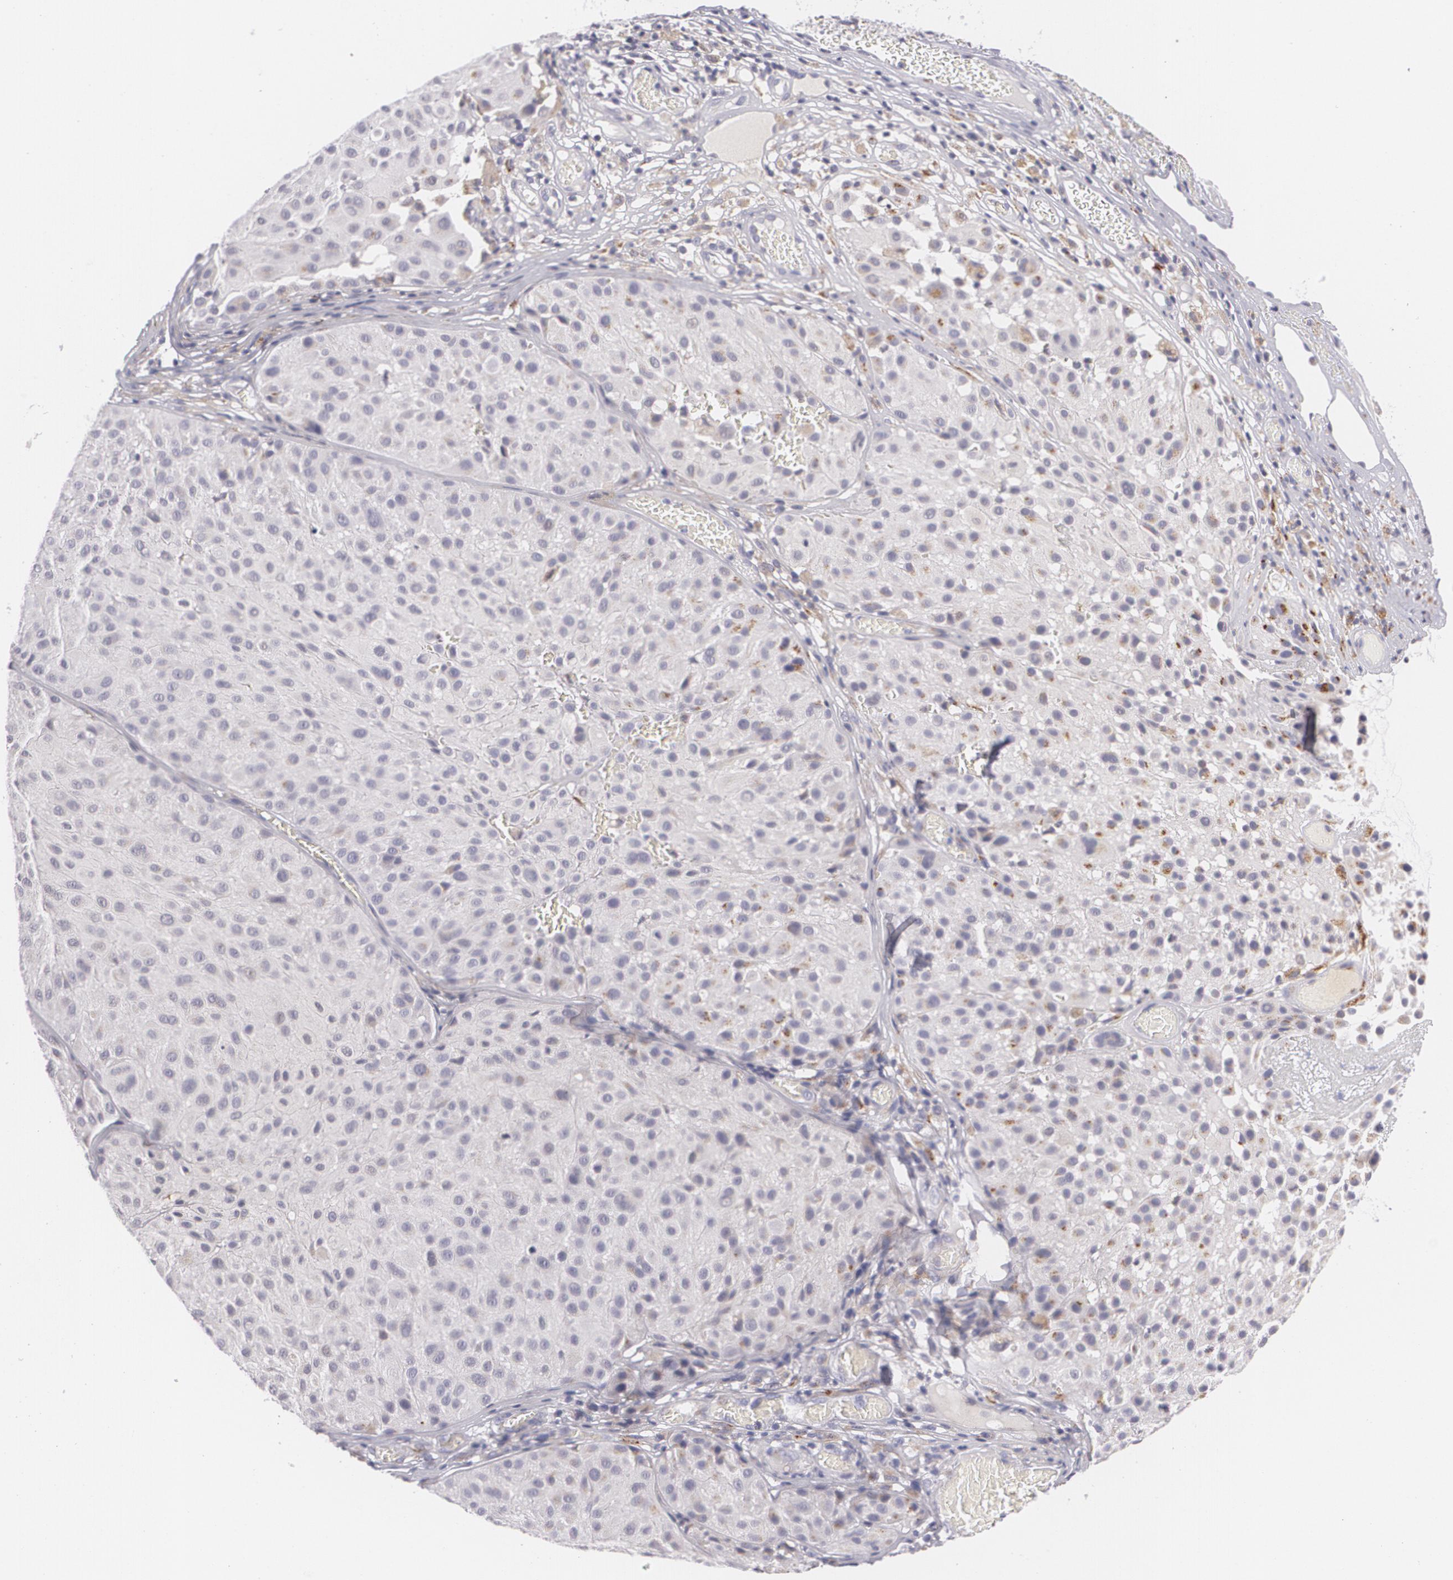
{"staining": {"intensity": "negative", "quantity": "none", "location": "none"}, "tissue": "melanoma", "cell_type": "Tumor cells", "image_type": "cancer", "snomed": [{"axis": "morphology", "description": "Malignant melanoma, NOS"}, {"axis": "topography", "description": "Skin"}], "caption": "A high-resolution micrograph shows immunohistochemistry staining of malignant melanoma, which demonstrates no significant staining in tumor cells. The staining is performed using DAB (3,3'-diaminobenzidine) brown chromogen with nuclei counter-stained in using hematoxylin.", "gene": "CILK1", "patient": {"sex": "male", "age": 36}}